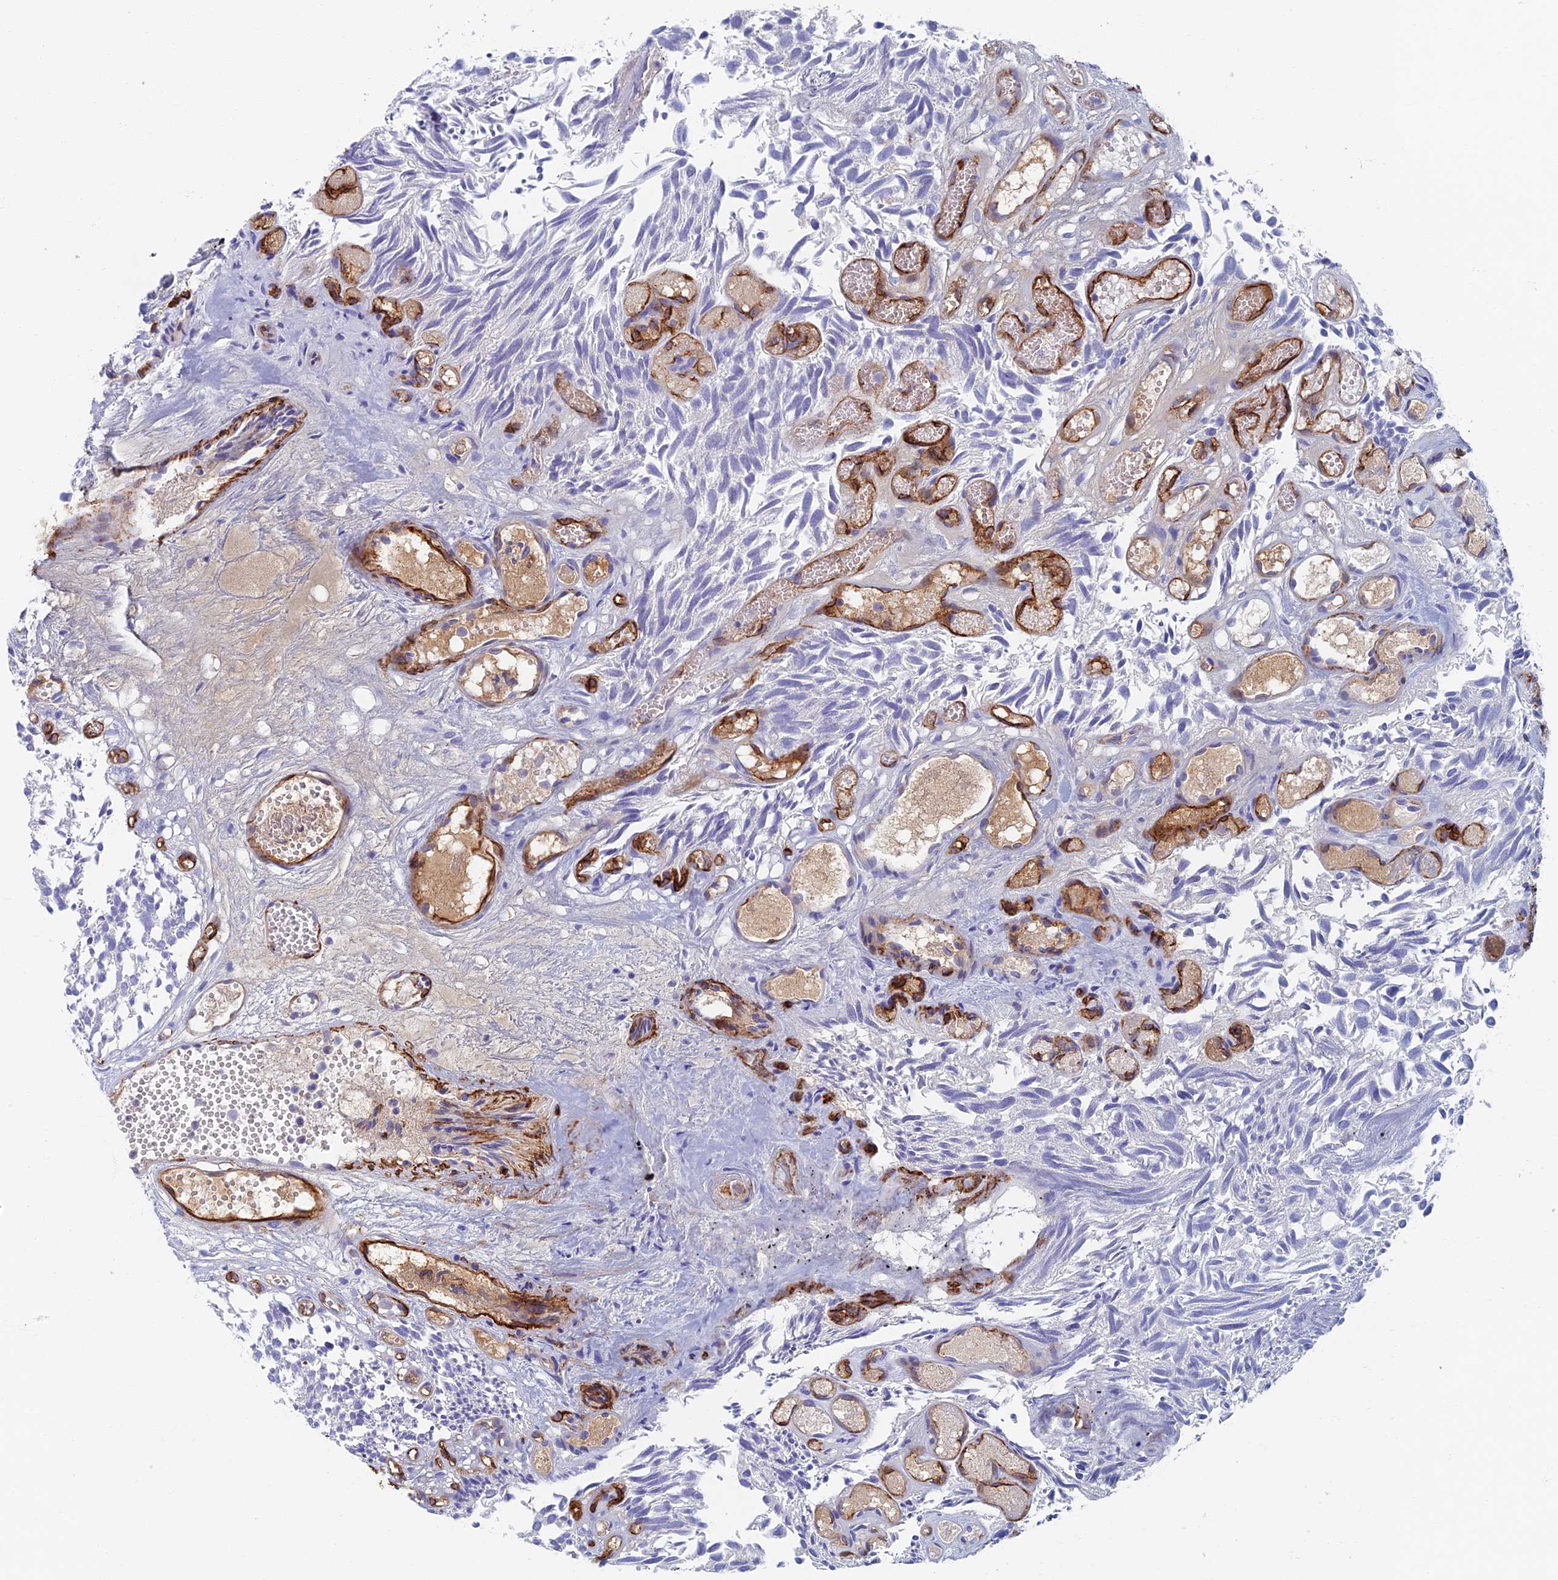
{"staining": {"intensity": "negative", "quantity": "none", "location": "none"}, "tissue": "urothelial cancer", "cell_type": "Tumor cells", "image_type": "cancer", "snomed": [{"axis": "morphology", "description": "Urothelial carcinoma, Low grade"}, {"axis": "topography", "description": "Urinary bladder"}], "caption": "Immunohistochemical staining of human urothelial carcinoma (low-grade) shows no significant staining in tumor cells. (DAB immunohistochemistry (IHC) visualized using brightfield microscopy, high magnification).", "gene": "ETFRF1", "patient": {"sex": "male", "age": 89}}